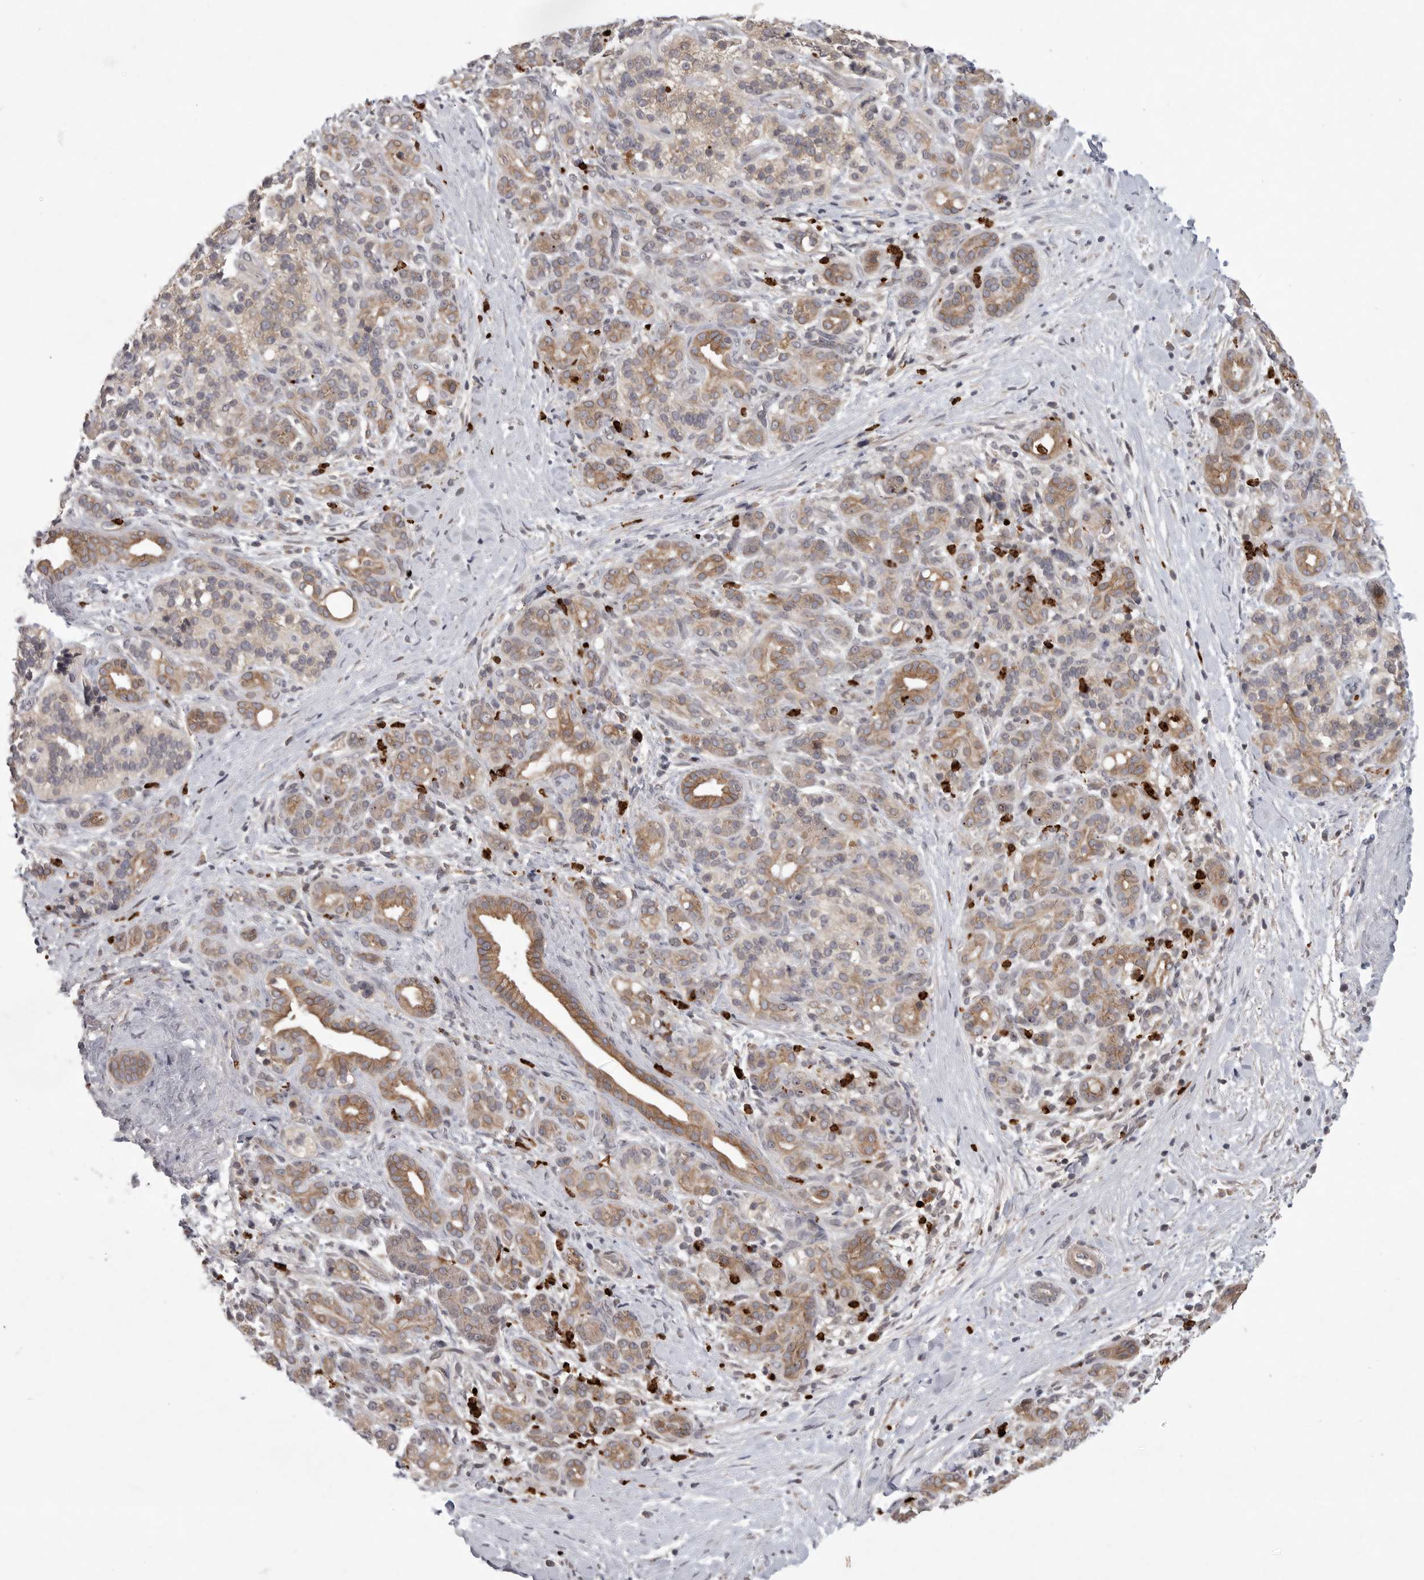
{"staining": {"intensity": "weak", "quantity": "25%-75%", "location": "cytoplasmic/membranous"}, "tissue": "pancreatic cancer", "cell_type": "Tumor cells", "image_type": "cancer", "snomed": [{"axis": "morphology", "description": "Adenocarcinoma, NOS"}, {"axis": "topography", "description": "Pancreas"}], "caption": "Weak cytoplasmic/membranous expression is seen in approximately 25%-75% of tumor cells in adenocarcinoma (pancreatic).", "gene": "UBE3D", "patient": {"sex": "male", "age": 58}}